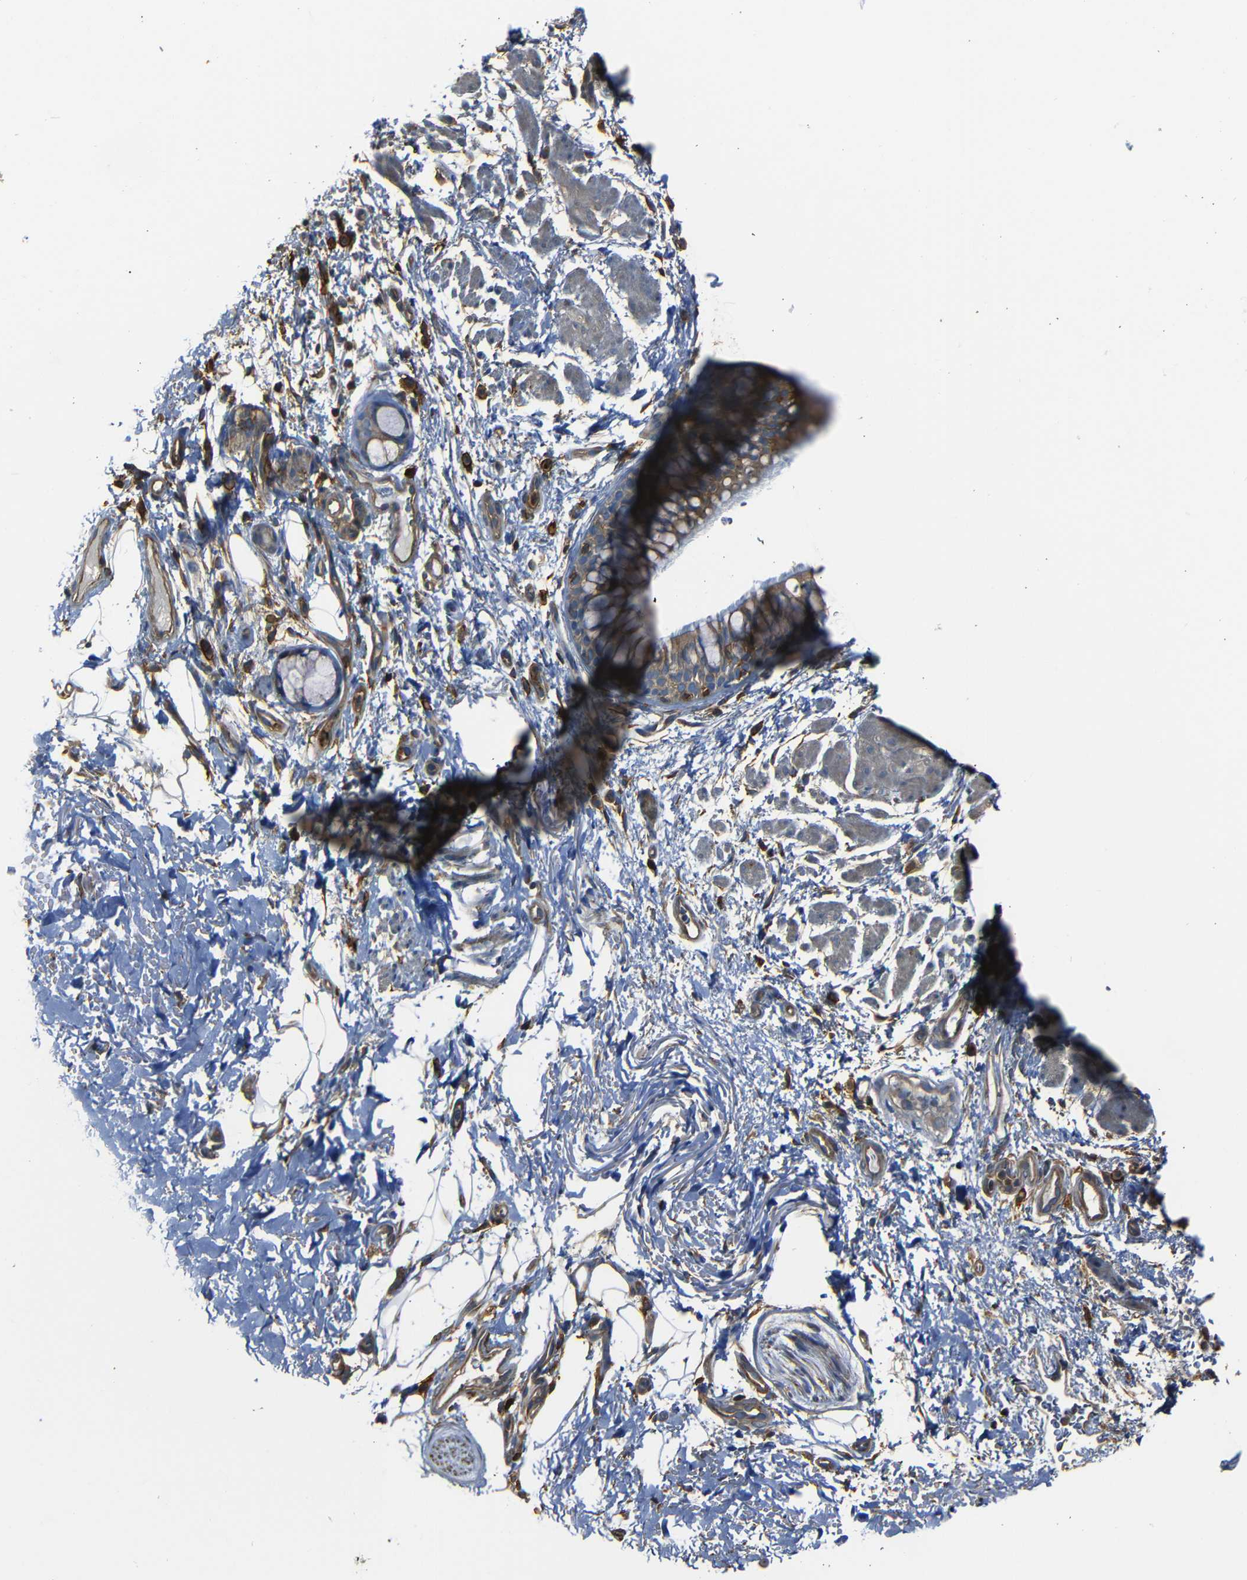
{"staining": {"intensity": "negative", "quantity": "none", "location": "none"}, "tissue": "adipose tissue", "cell_type": "Adipocytes", "image_type": "normal", "snomed": [{"axis": "morphology", "description": "Normal tissue, NOS"}, {"axis": "topography", "description": "Cartilage tissue"}, {"axis": "topography", "description": "Bronchus"}], "caption": "Adipocytes show no significant positivity in unremarkable adipose tissue. Nuclei are stained in blue.", "gene": "ADGRE5", "patient": {"sex": "female", "age": 73}}